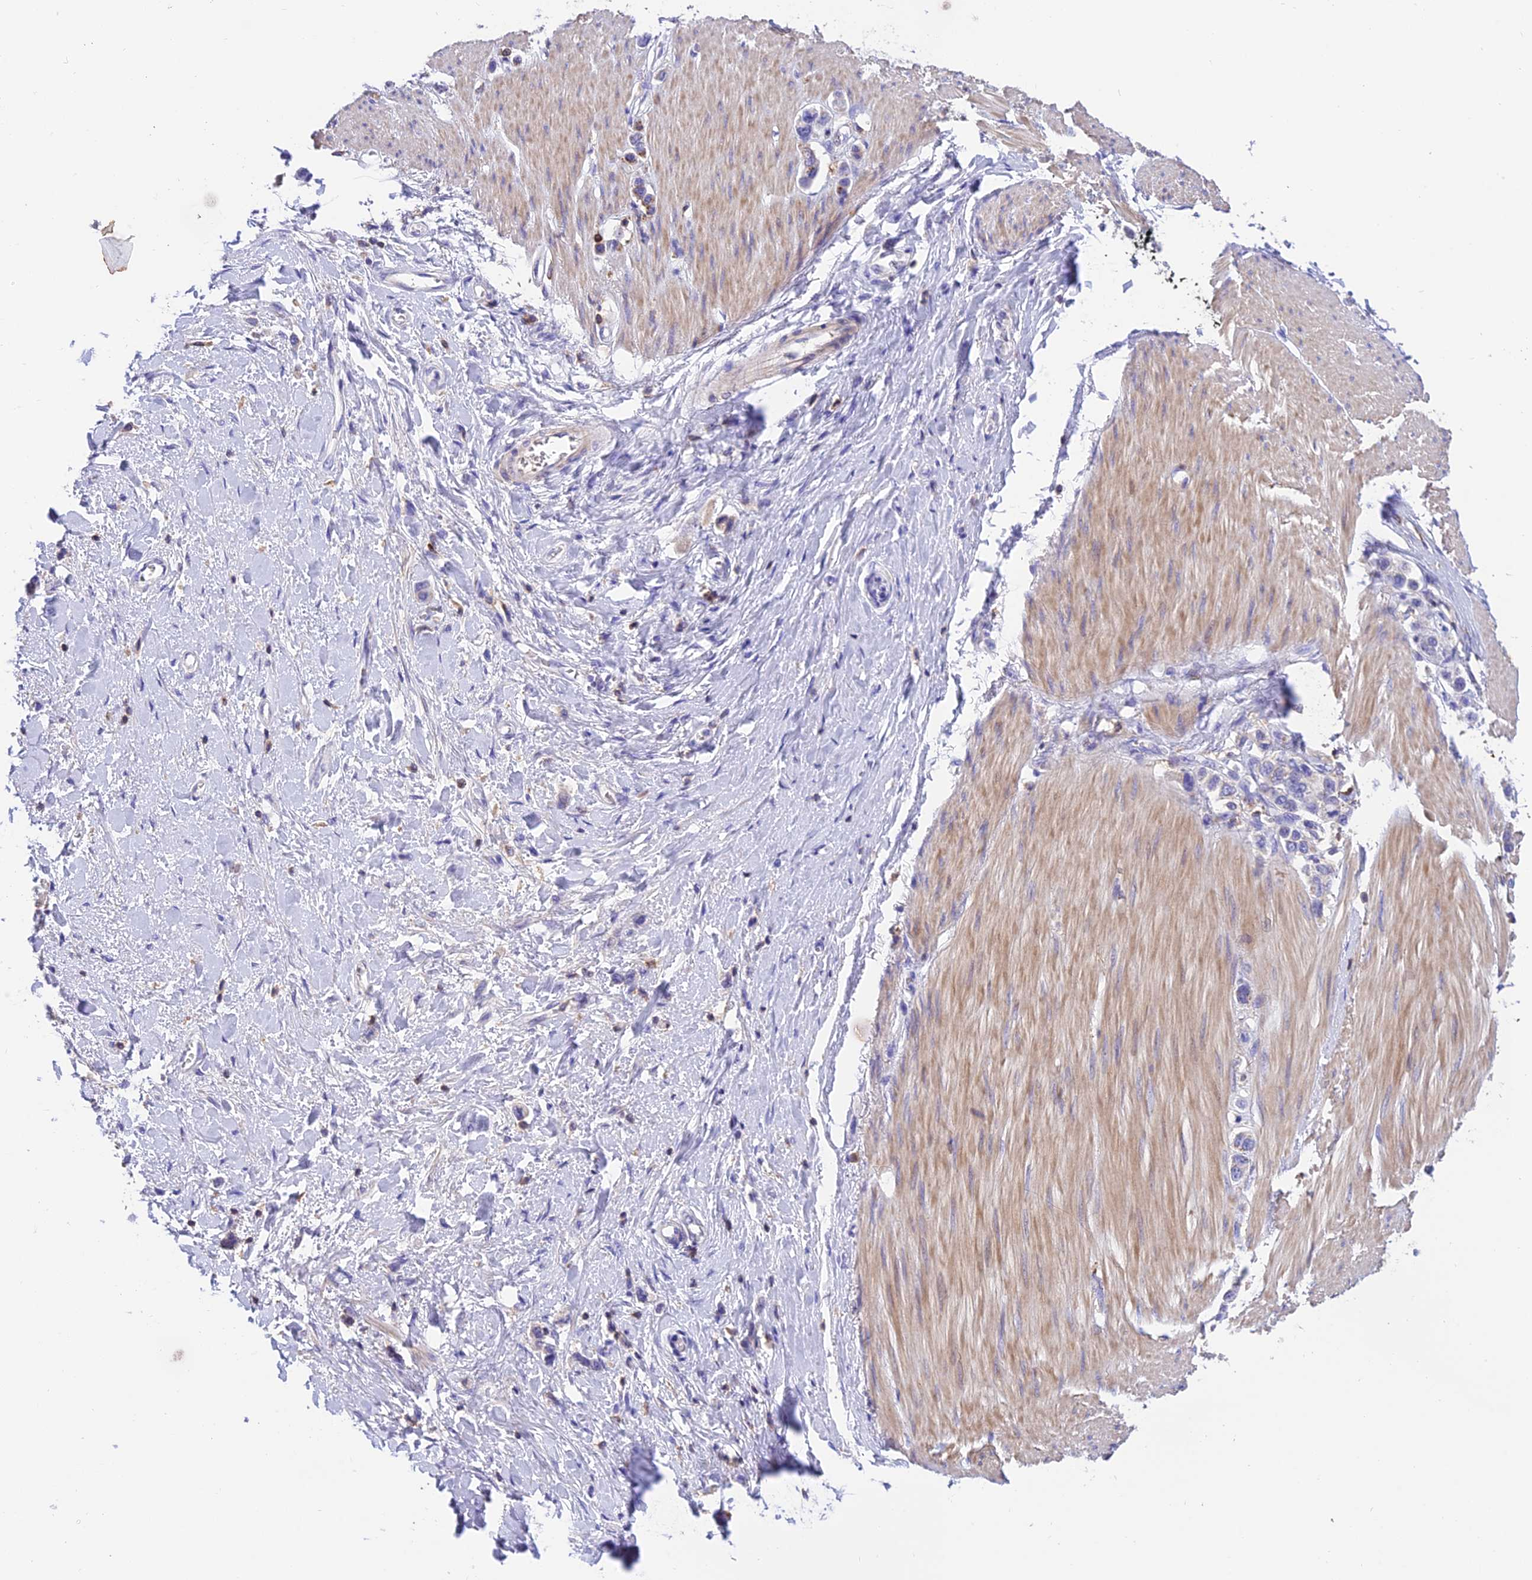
{"staining": {"intensity": "negative", "quantity": "none", "location": "none"}, "tissue": "stomach cancer", "cell_type": "Tumor cells", "image_type": "cancer", "snomed": [{"axis": "morphology", "description": "Adenocarcinoma, NOS"}, {"axis": "topography", "description": "Stomach"}], "caption": "High magnification brightfield microscopy of stomach adenocarcinoma stained with DAB (3,3'-diaminobenzidine) (brown) and counterstained with hematoxylin (blue): tumor cells show no significant staining.", "gene": "LPXN", "patient": {"sex": "female", "age": 65}}